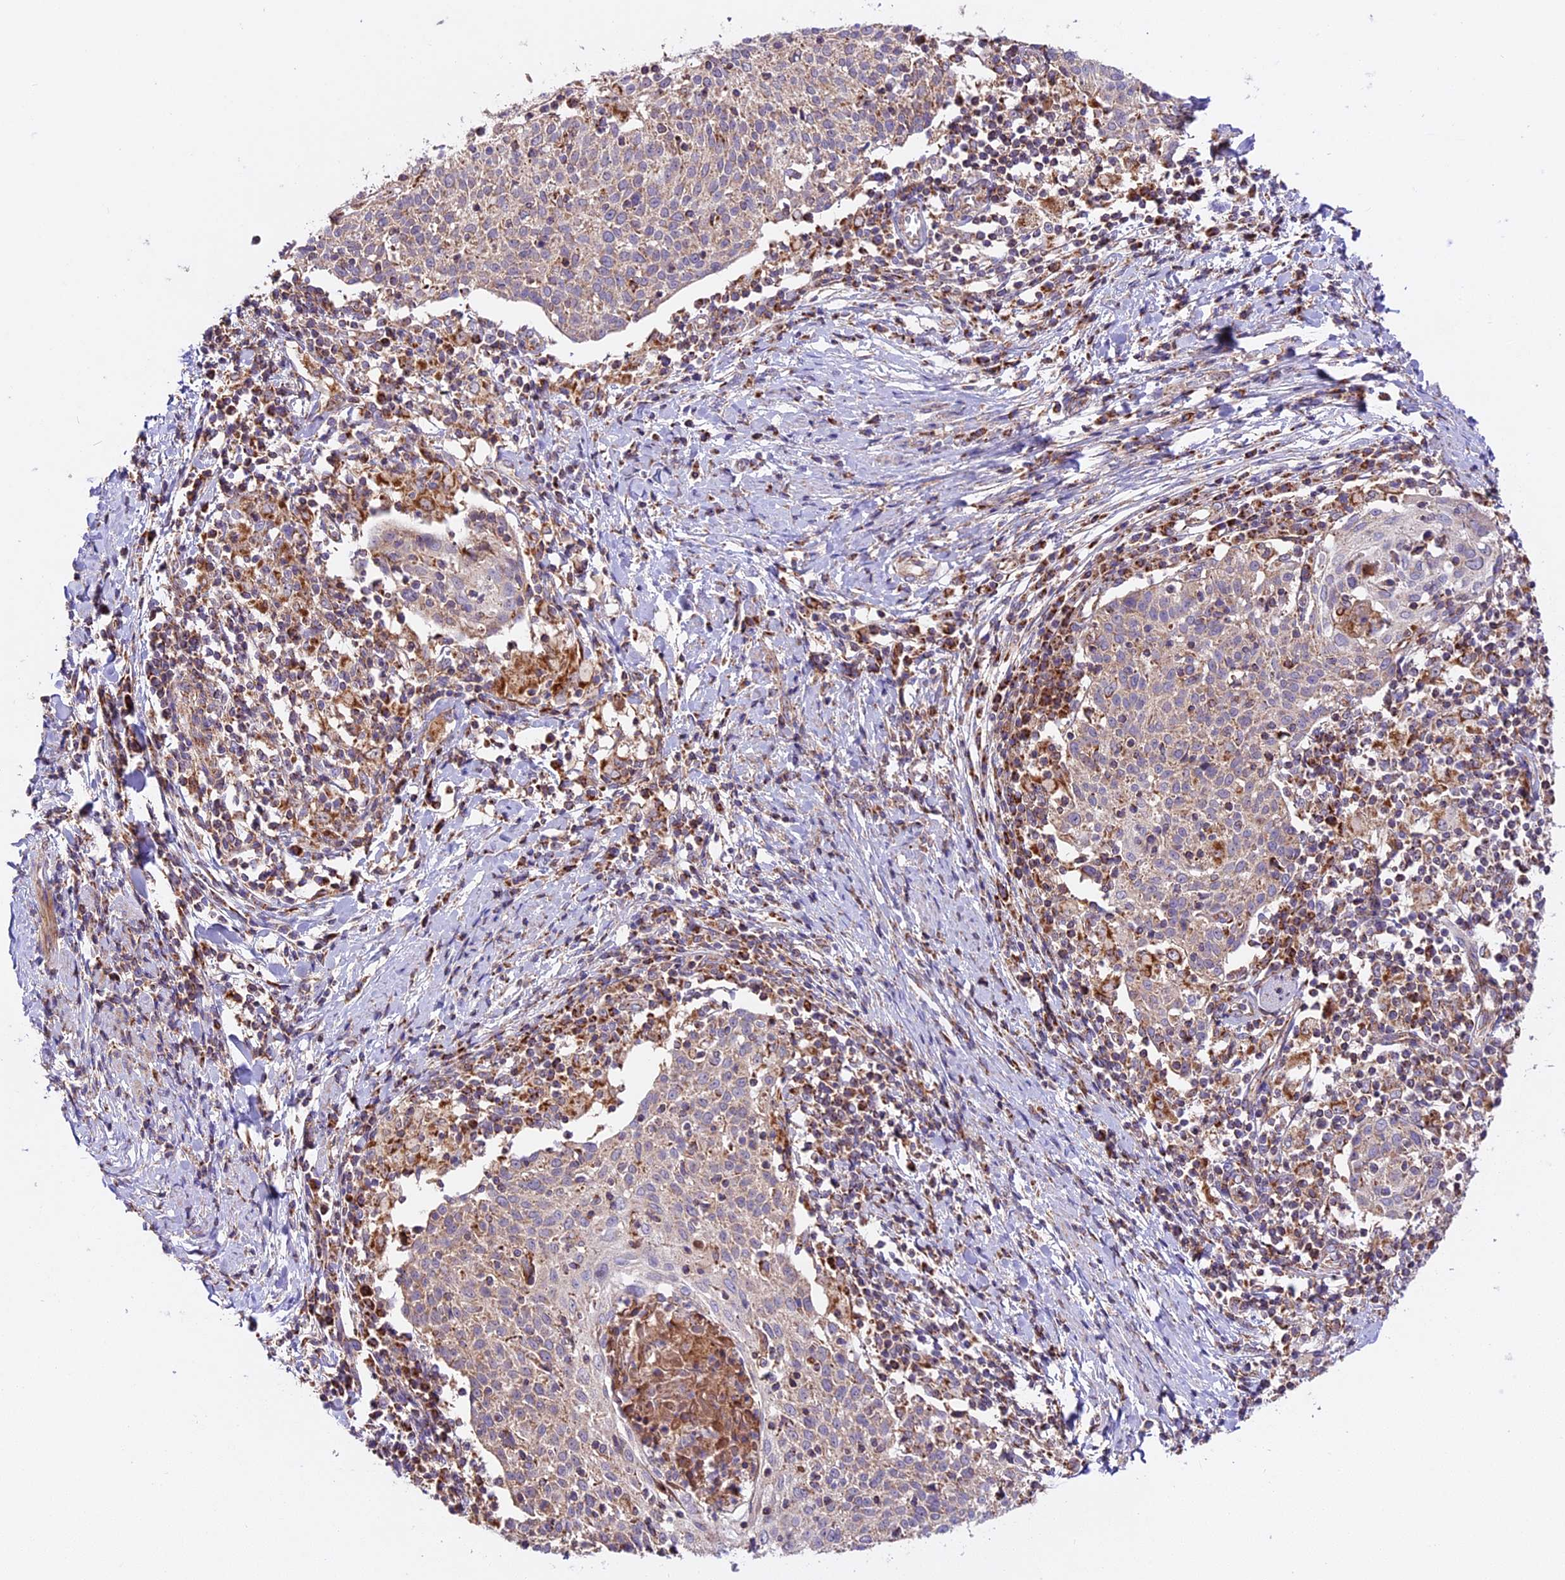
{"staining": {"intensity": "weak", "quantity": "25%-75%", "location": "cytoplasmic/membranous"}, "tissue": "cervical cancer", "cell_type": "Tumor cells", "image_type": "cancer", "snomed": [{"axis": "morphology", "description": "Squamous cell carcinoma, NOS"}, {"axis": "topography", "description": "Cervix"}], "caption": "DAB immunohistochemical staining of human cervical cancer displays weak cytoplasmic/membranous protein positivity in about 25%-75% of tumor cells.", "gene": "NDUFA8", "patient": {"sex": "female", "age": 52}}